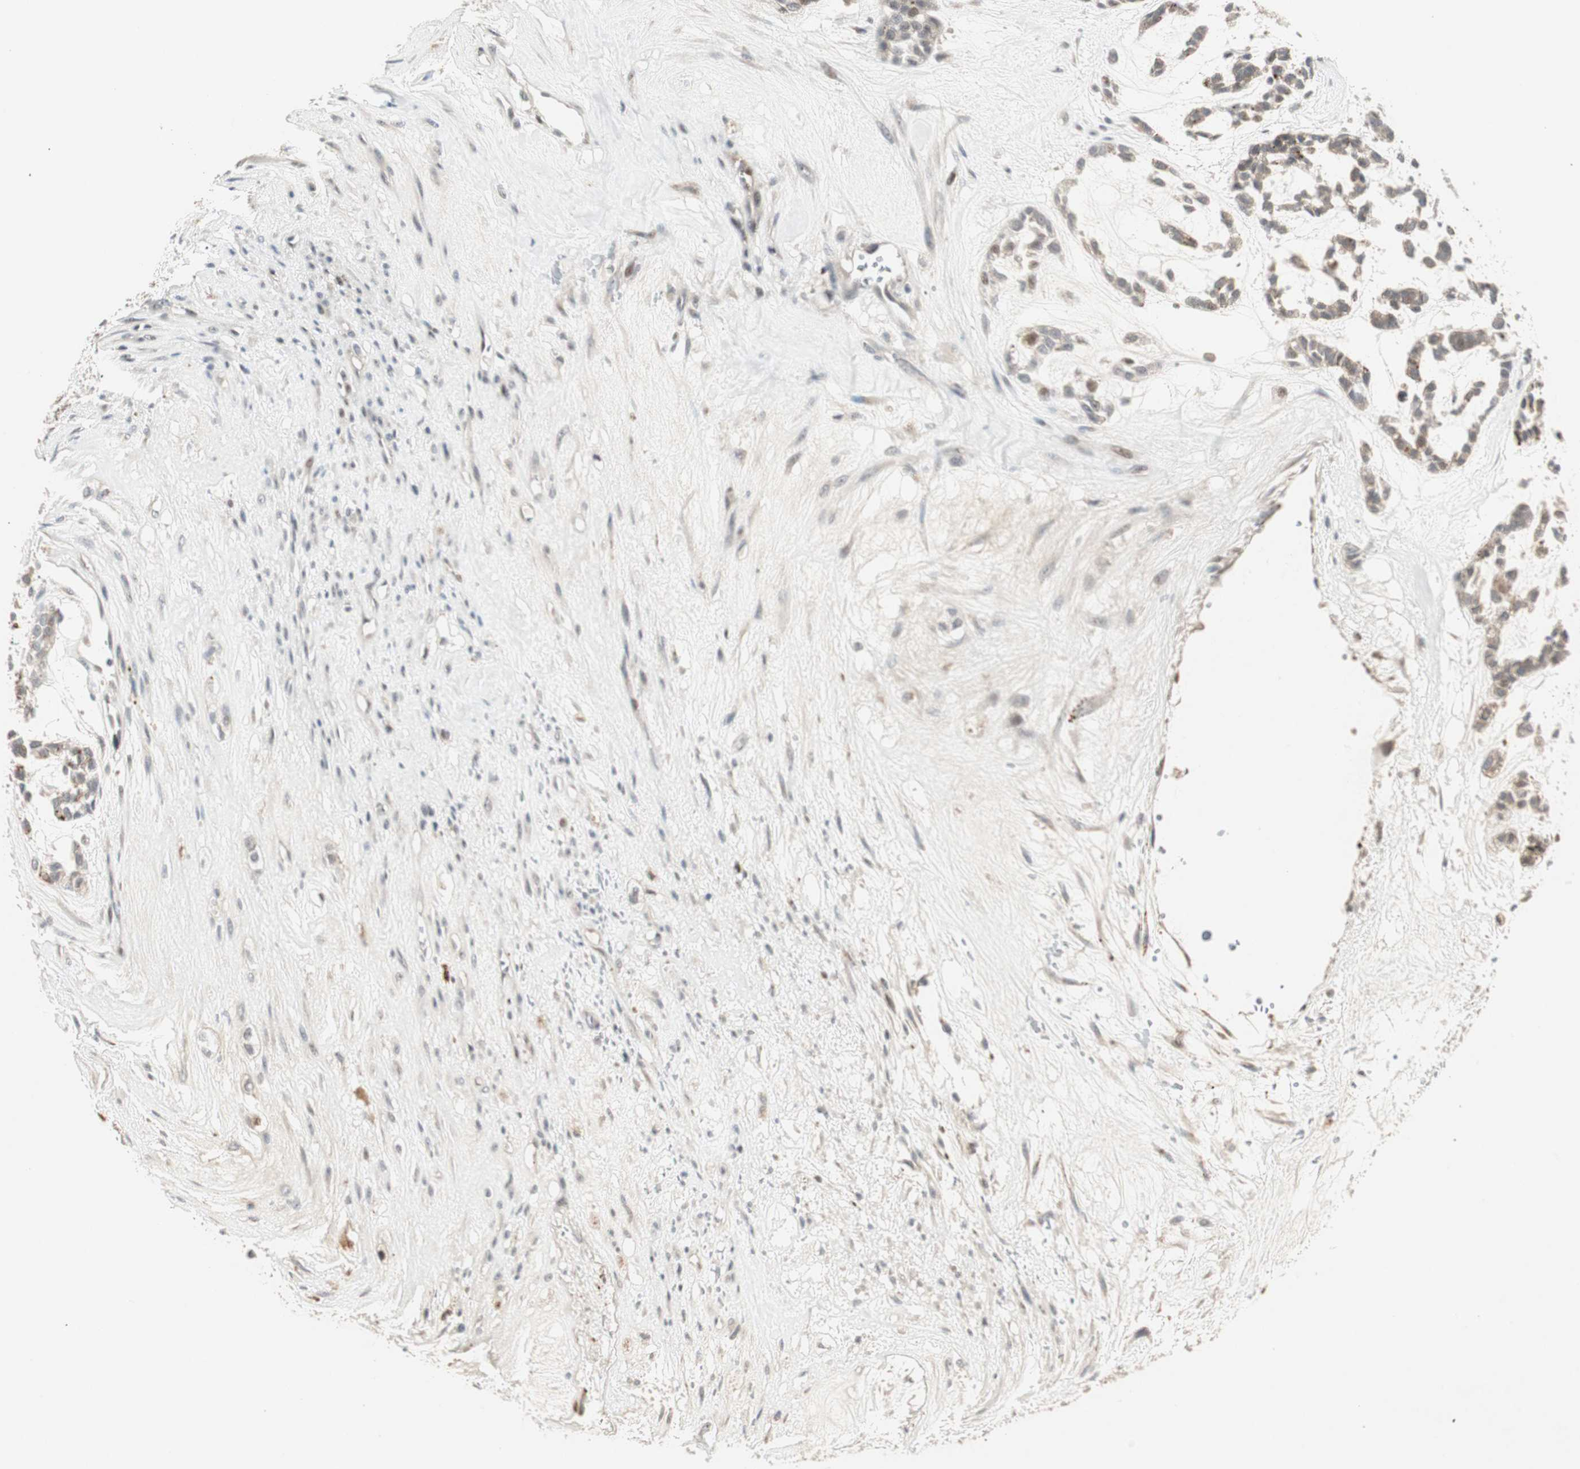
{"staining": {"intensity": "moderate", "quantity": ">75%", "location": "cytoplasmic/membranous,nuclear"}, "tissue": "head and neck cancer", "cell_type": "Tumor cells", "image_type": "cancer", "snomed": [{"axis": "morphology", "description": "Adenocarcinoma, NOS"}, {"axis": "morphology", "description": "Adenoma, NOS"}, {"axis": "topography", "description": "Head-Neck"}], "caption": "Protein staining of head and neck cancer tissue reveals moderate cytoplasmic/membranous and nuclear positivity in approximately >75% of tumor cells.", "gene": "ACSL5", "patient": {"sex": "female", "age": 55}}